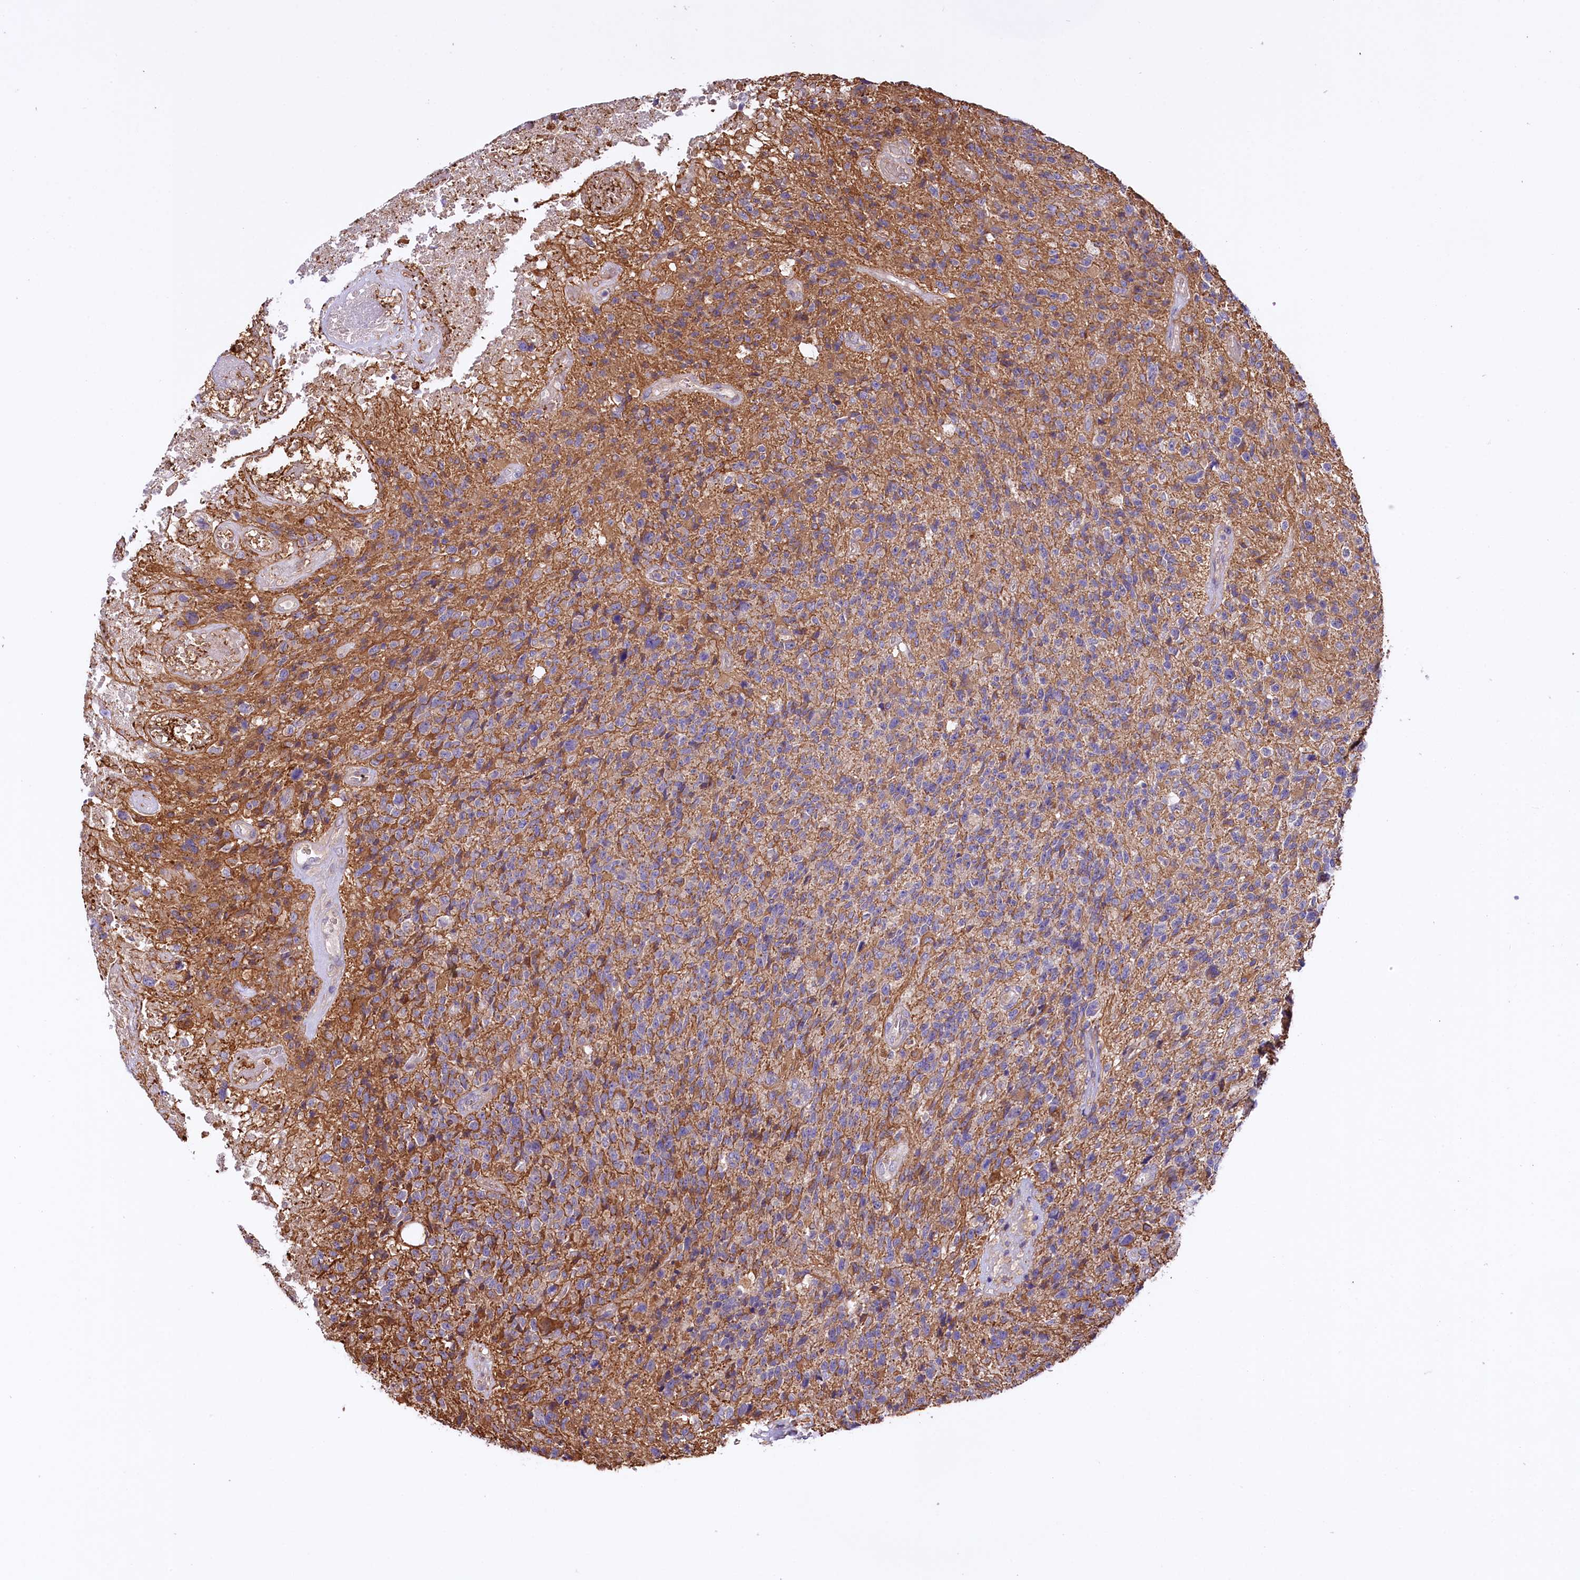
{"staining": {"intensity": "weak", "quantity": "<25%", "location": "cytoplasmic/membranous"}, "tissue": "glioma", "cell_type": "Tumor cells", "image_type": "cancer", "snomed": [{"axis": "morphology", "description": "Glioma, malignant, High grade"}, {"axis": "topography", "description": "Brain"}], "caption": "A micrograph of human high-grade glioma (malignant) is negative for staining in tumor cells.", "gene": "CEP295", "patient": {"sex": "male", "age": 76}}